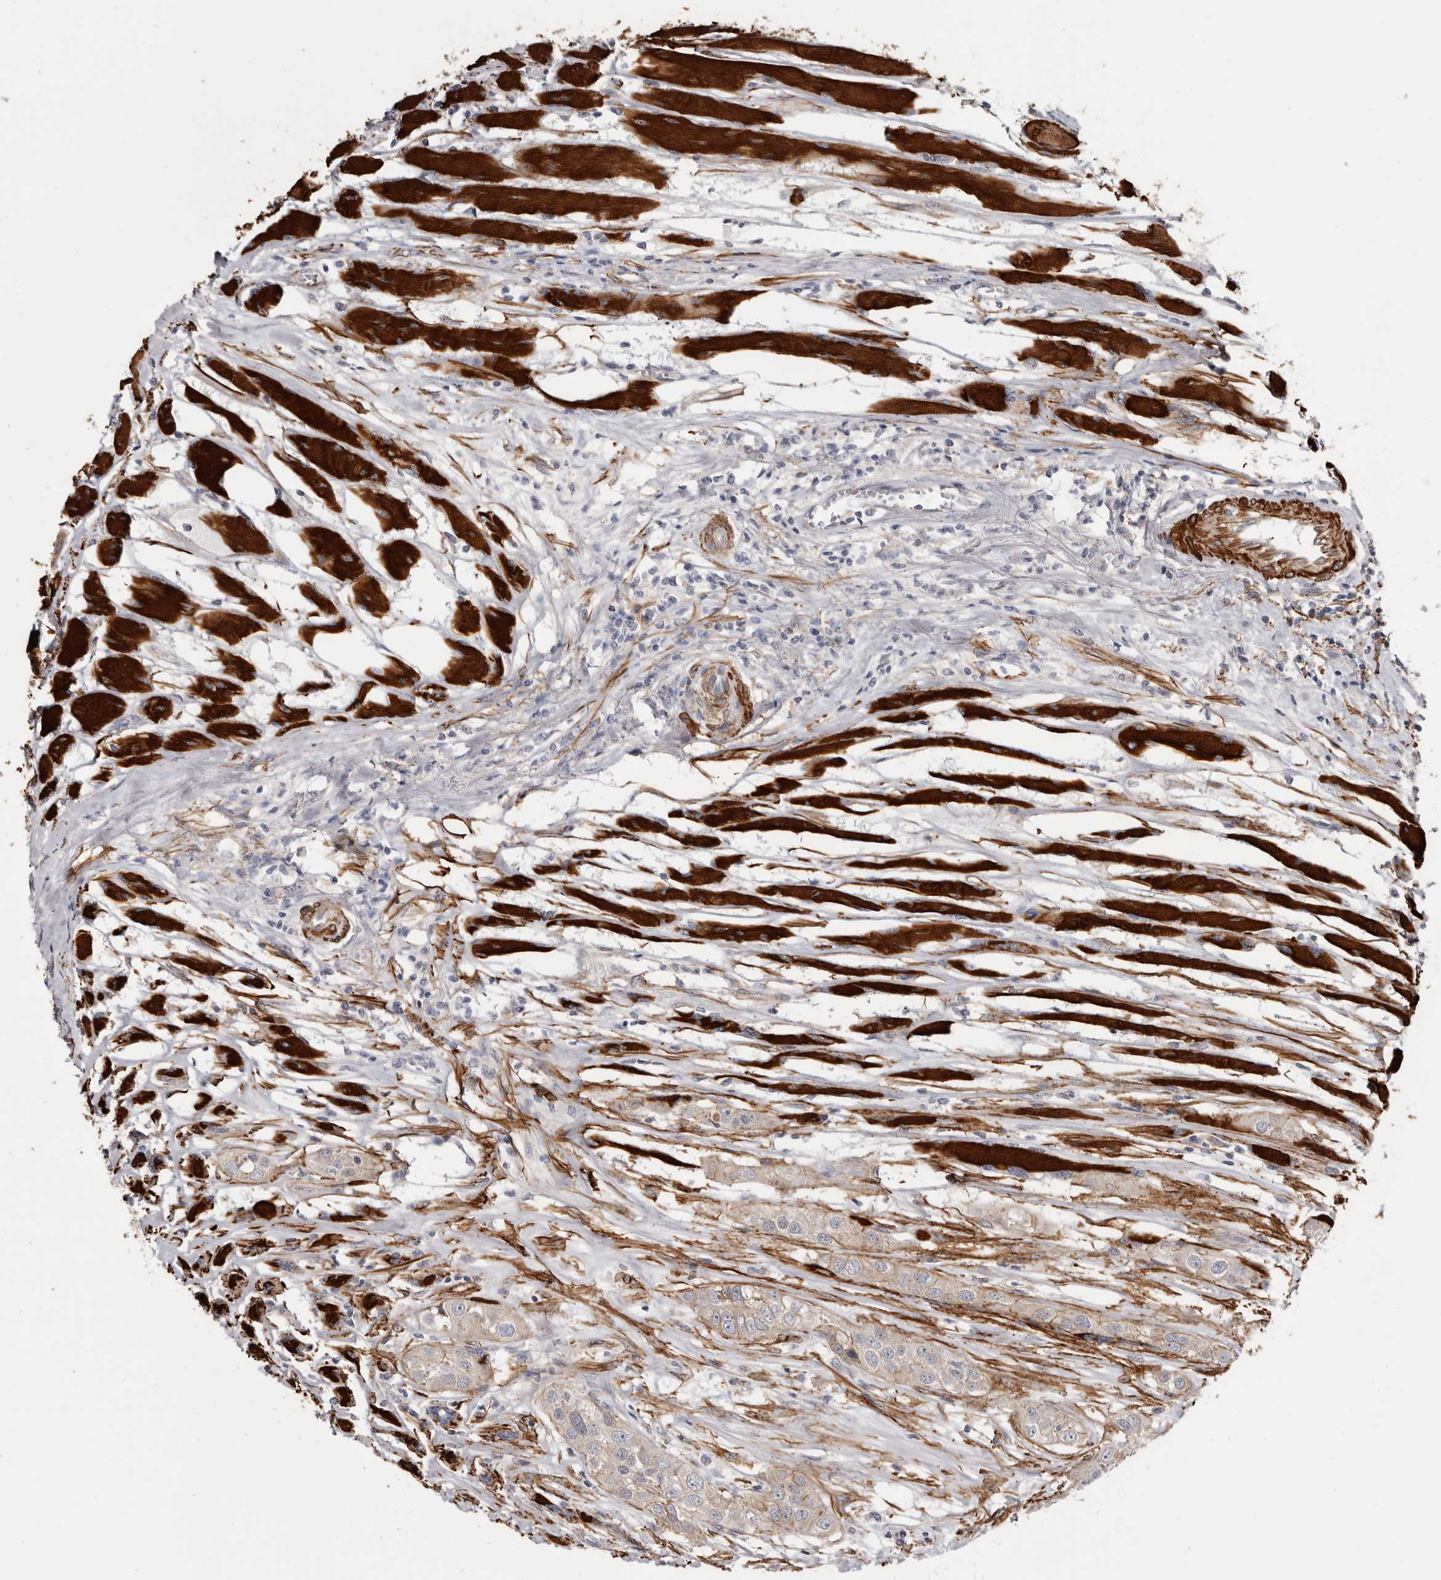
{"staining": {"intensity": "weak", "quantity": "25%-75%", "location": "cytoplasmic/membranous"}, "tissue": "head and neck cancer", "cell_type": "Tumor cells", "image_type": "cancer", "snomed": [{"axis": "morphology", "description": "Normal tissue, NOS"}, {"axis": "morphology", "description": "Squamous cell carcinoma, NOS"}, {"axis": "topography", "description": "Skeletal muscle"}, {"axis": "topography", "description": "Head-Neck"}], "caption": "Immunohistochemical staining of human head and neck squamous cell carcinoma displays low levels of weak cytoplasmic/membranous staining in about 25%-75% of tumor cells.", "gene": "CGN", "patient": {"sex": "male", "age": 51}}